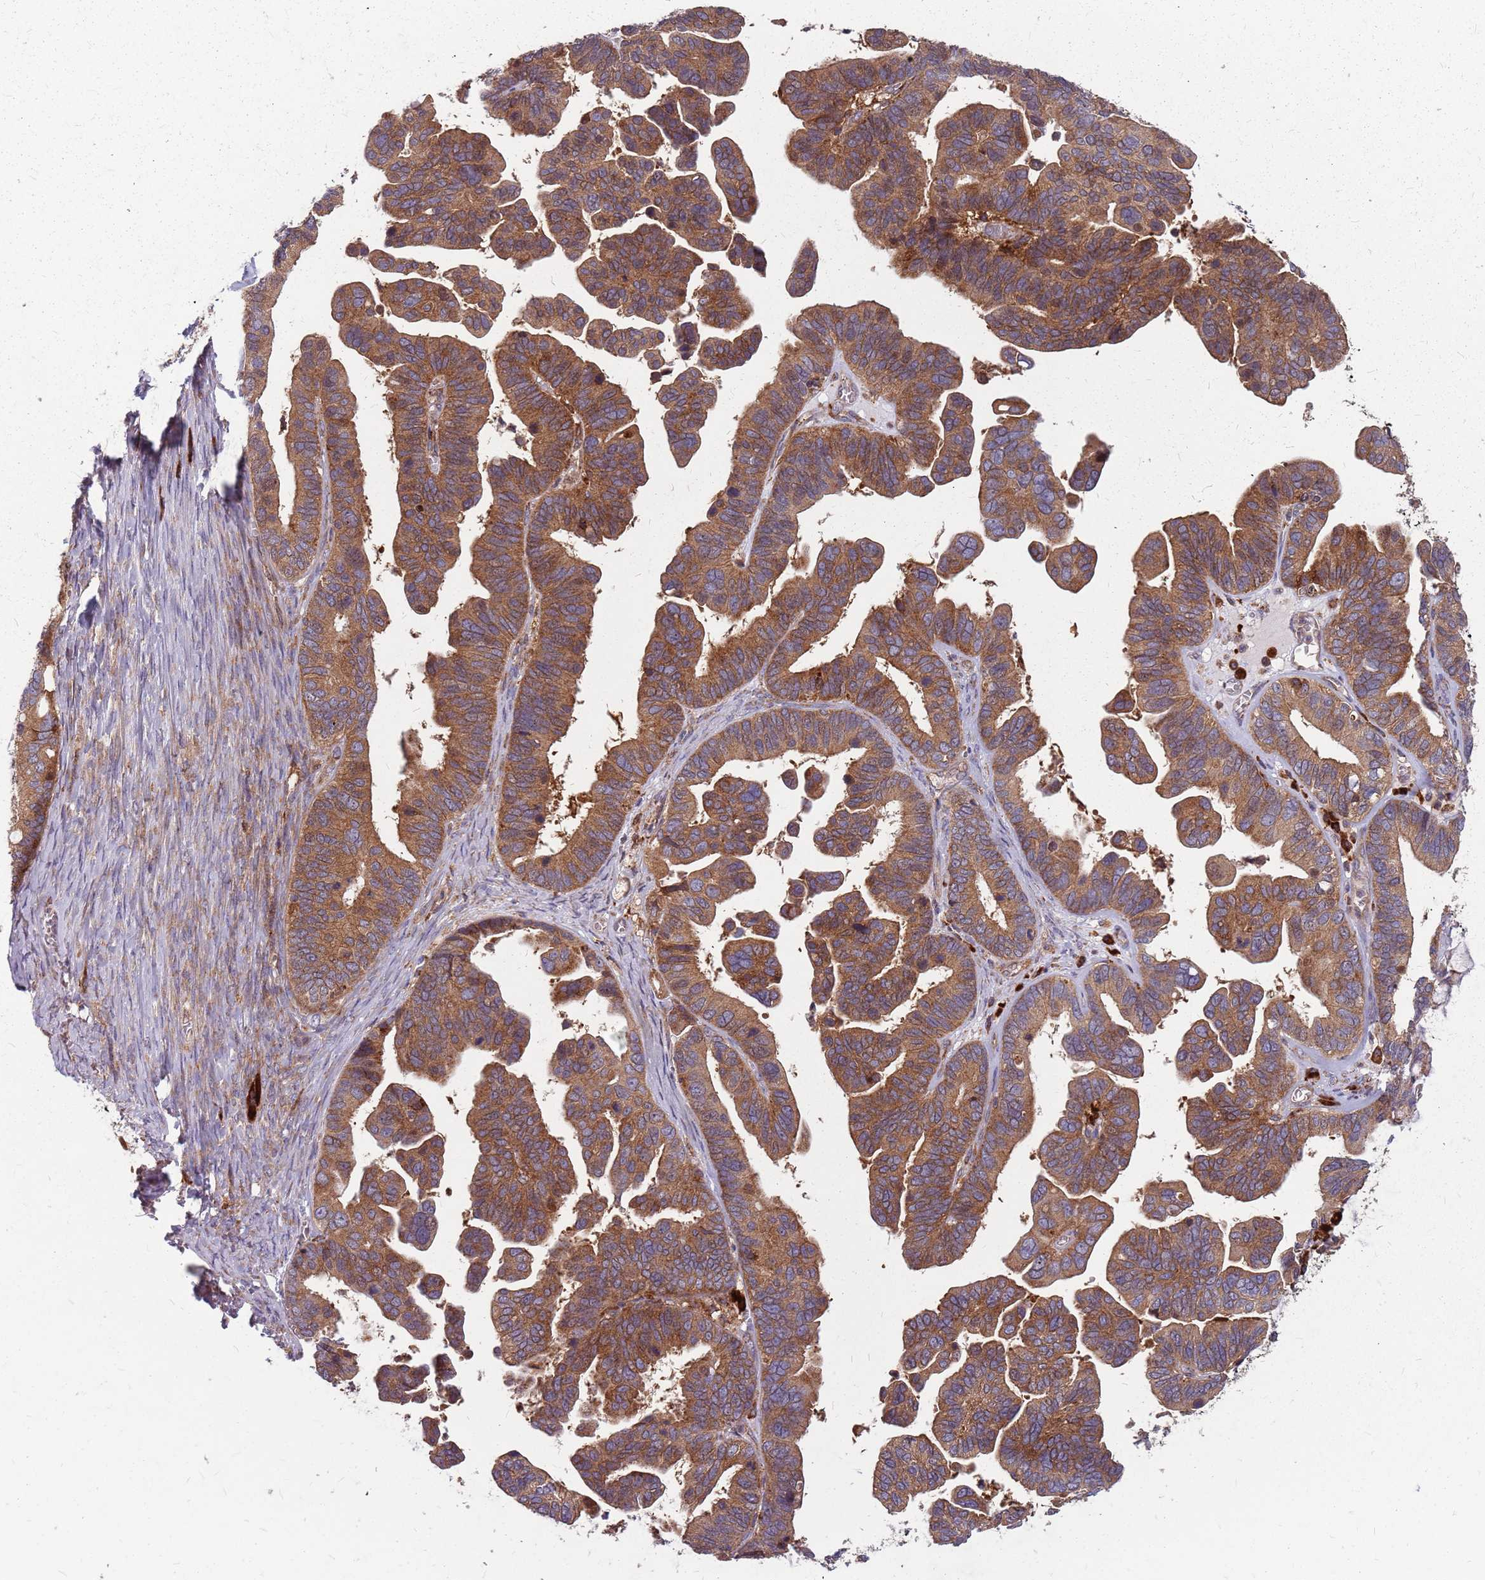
{"staining": {"intensity": "moderate", "quantity": ">75%", "location": "cytoplasmic/membranous"}, "tissue": "ovarian cancer", "cell_type": "Tumor cells", "image_type": "cancer", "snomed": [{"axis": "morphology", "description": "Cystadenocarcinoma, serous, NOS"}, {"axis": "topography", "description": "Ovary"}], "caption": "The histopathology image reveals staining of ovarian cancer (serous cystadenocarcinoma), revealing moderate cytoplasmic/membranous protein expression (brown color) within tumor cells.", "gene": "NME4", "patient": {"sex": "female", "age": 56}}